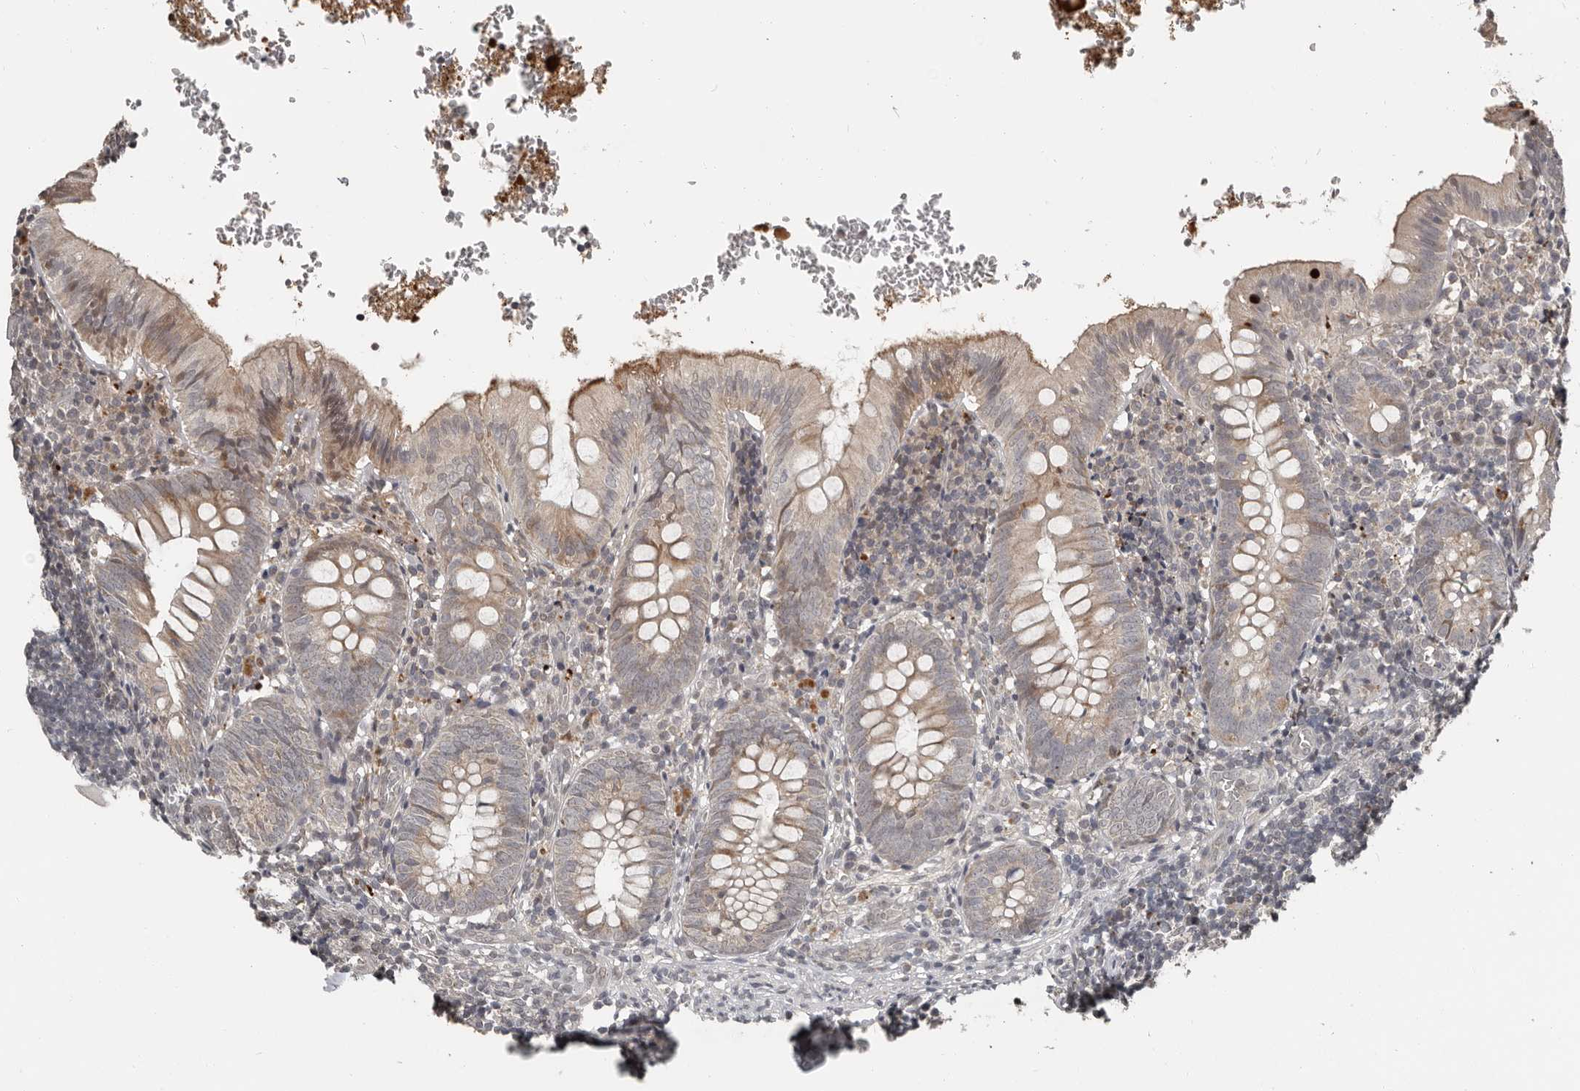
{"staining": {"intensity": "moderate", "quantity": "<25%", "location": "cytoplasmic/membranous"}, "tissue": "appendix", "cell_type": "Glandular cells", "image_type": "normal", "snomed": [{"axis": "morphology", "description": "Normal tissue, NOS"}, {"axis": "topography", "description": "Appendix"}], "caption": "This photomicrograph displays IHC staining of unremarkable appendix, with low moderate cytoplasmic/membranous staining in about <25% of glandular cells.", "gene": "APOL6", "patient": {"sex": "male", "age": 8}}